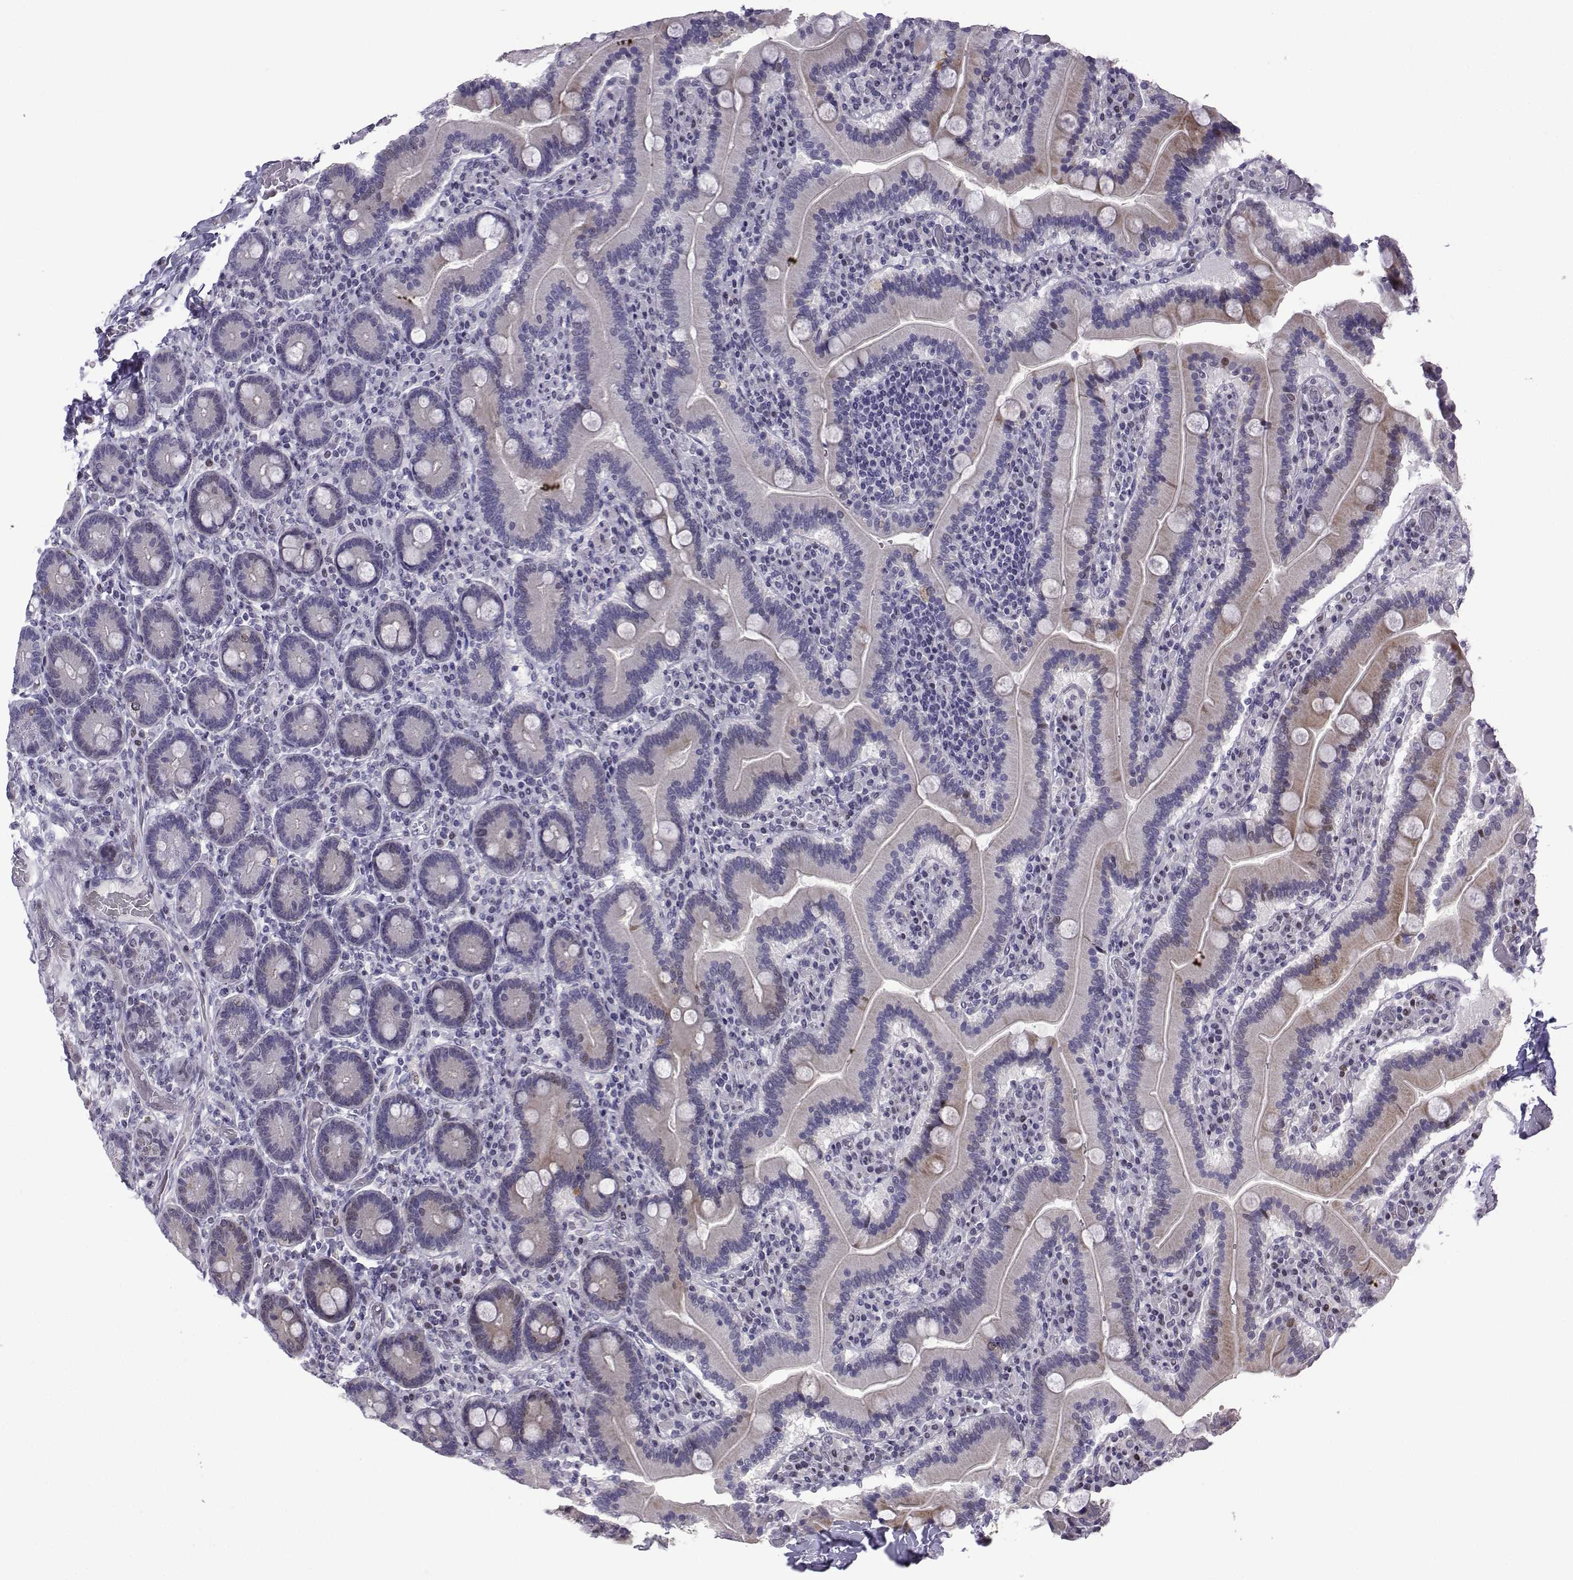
{"staining": {"intensity": "weak", "quantity": "25%-75%", "location": "cytoplasmic/membranous"}, "tissue": "duodenum", "cell_type": "Glandular cells", "image_type": "normal", "snomed": [{"axis": "morphology", "description": "Normal tissue, NOS"}, {"axis": "topography", "description": "Duodenum"}], "caption": "Weak cytoplasmic/membranous staining is appreciated in approximately 25%-75% of glandular cells in normal duodenum.", "gene": "CFAP70", "patient": {"sex": "female", "age": 62}}